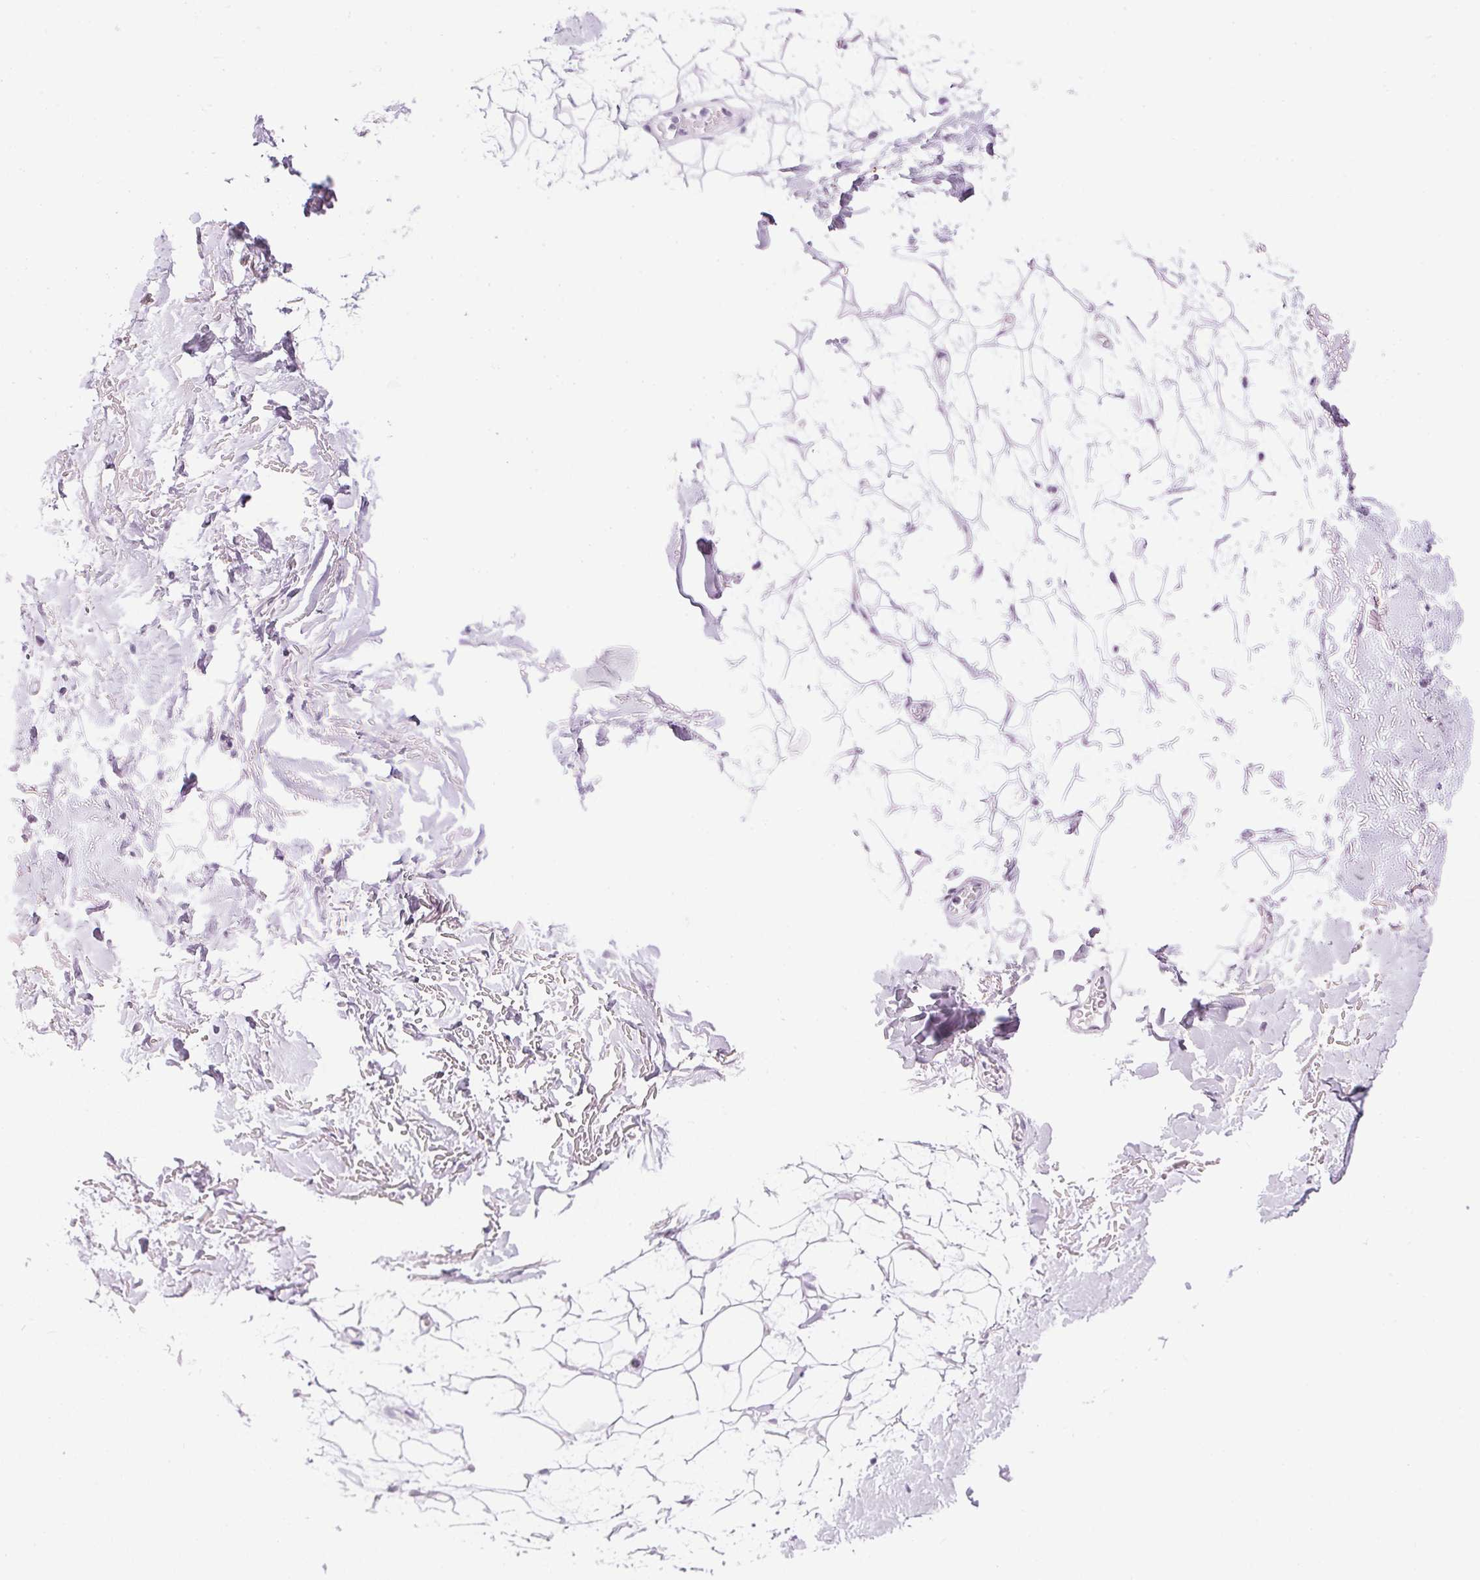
{"staining": {"intensity": "negative", "quantity": "none", "location": "none"}, "tissue": "adipose tissue", "cell_type": "Adipocytes", "image_type": "normal", "snomed": [{"axis": "morphology", "description": "Normal tissue, NOS"}, {"axis": "topography", "description": "Anal"}, {"axis": "topography", "description": "Peripheral nerve tissue"}], "caption": "The histopathology image exhibits no staining of adipocytes in unremarkable adipose tissue. (DAB immunohistochemistry (IHC) visualized using brightfield microscopy, high magnification).", "gene": "IGFBP1", "patient": {"sex": "male", "age": 78}}